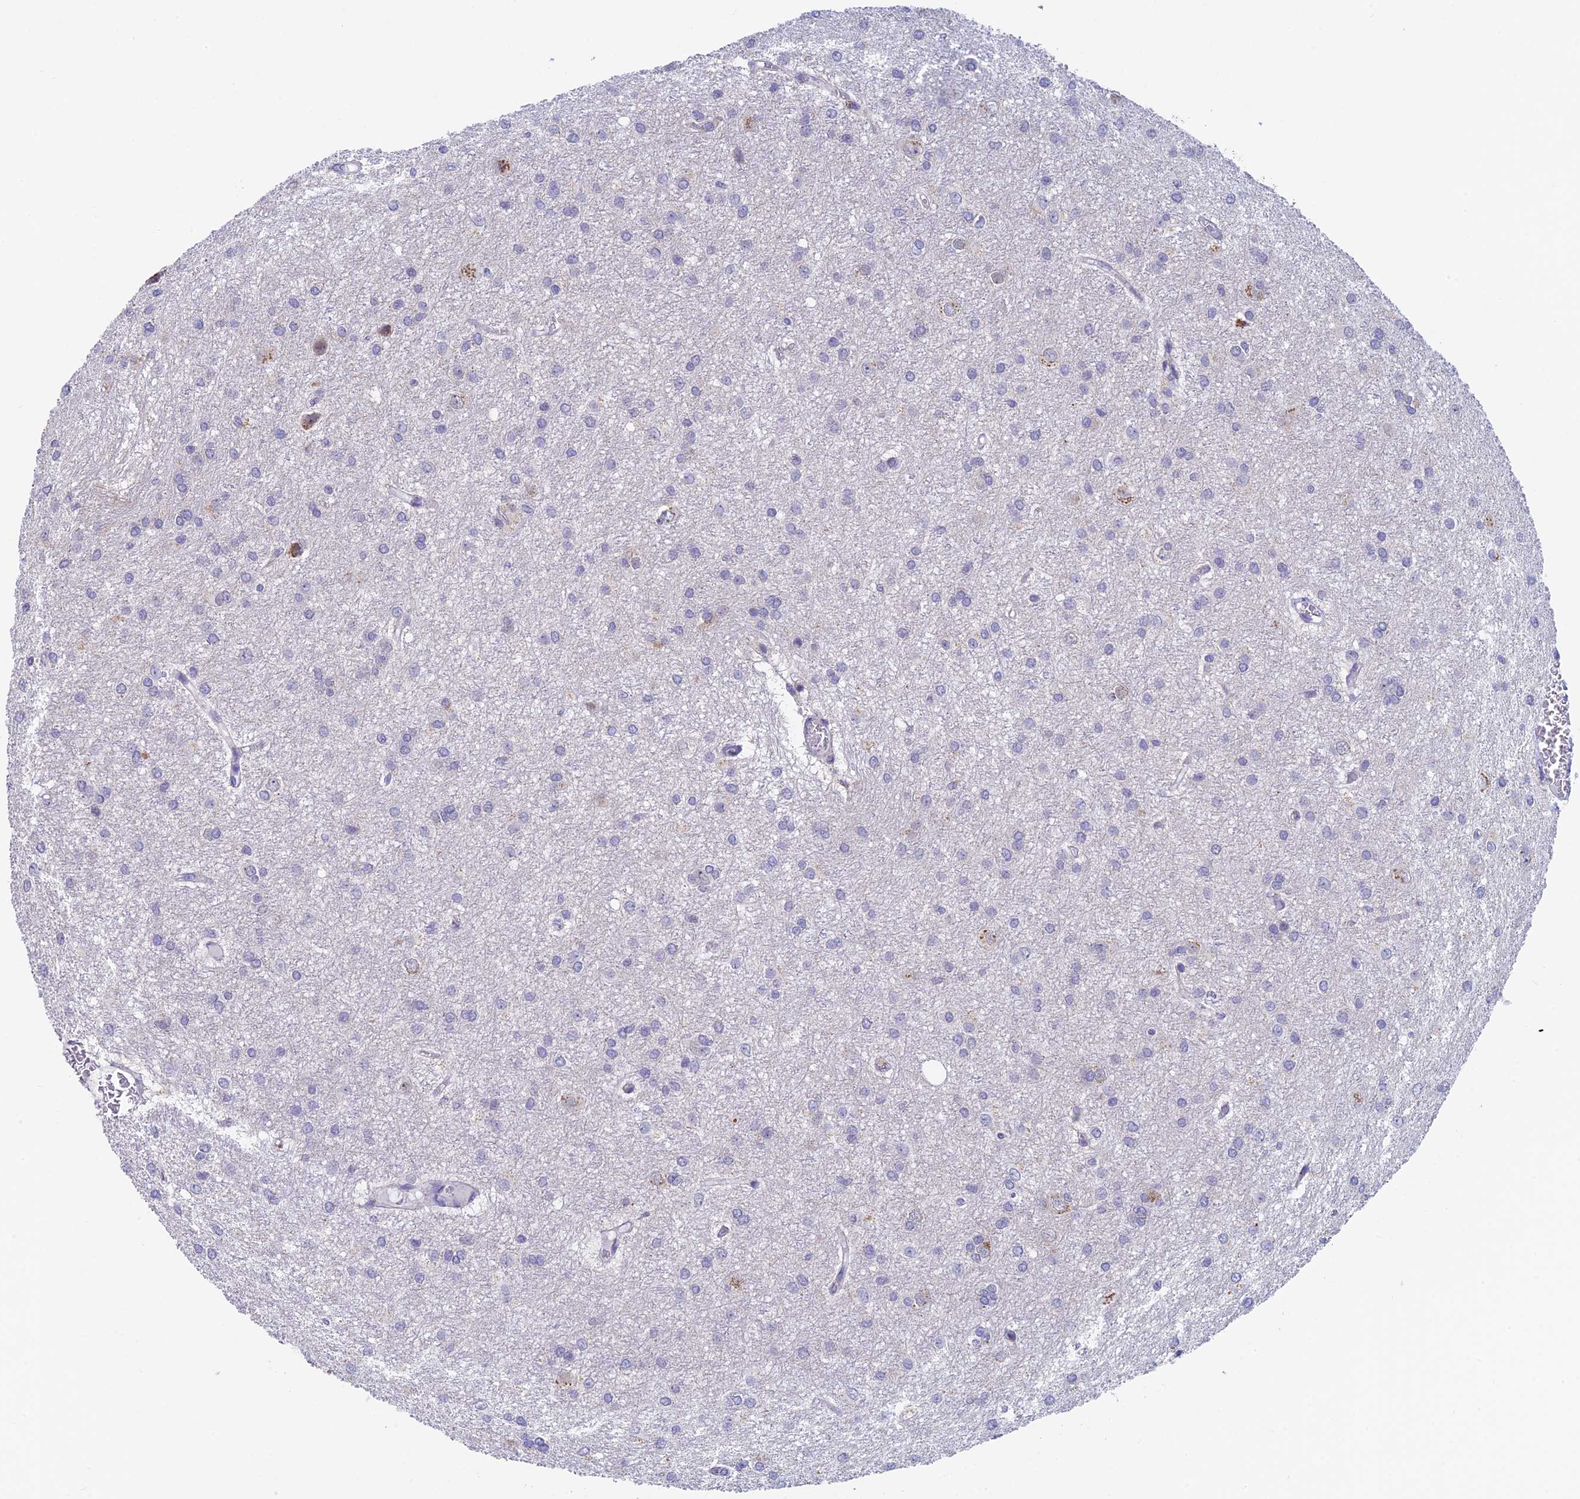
{"staining": {"intensity": "negative", "quantity": "none", "location": "none"}, "tissue": "glioma", "cell_type": "Tumor cells", "image_type": "cancer", "snomed": [{"axis": "morphology", "description": "Glioma, malignant, High grade"}, {"axis": "topography", "description": "Brain"}], "caption": "Tumor cells are negative for protein expression in human glioma.", "gene": "REXO5", "patient": {"sex": "female", "age": 50}}